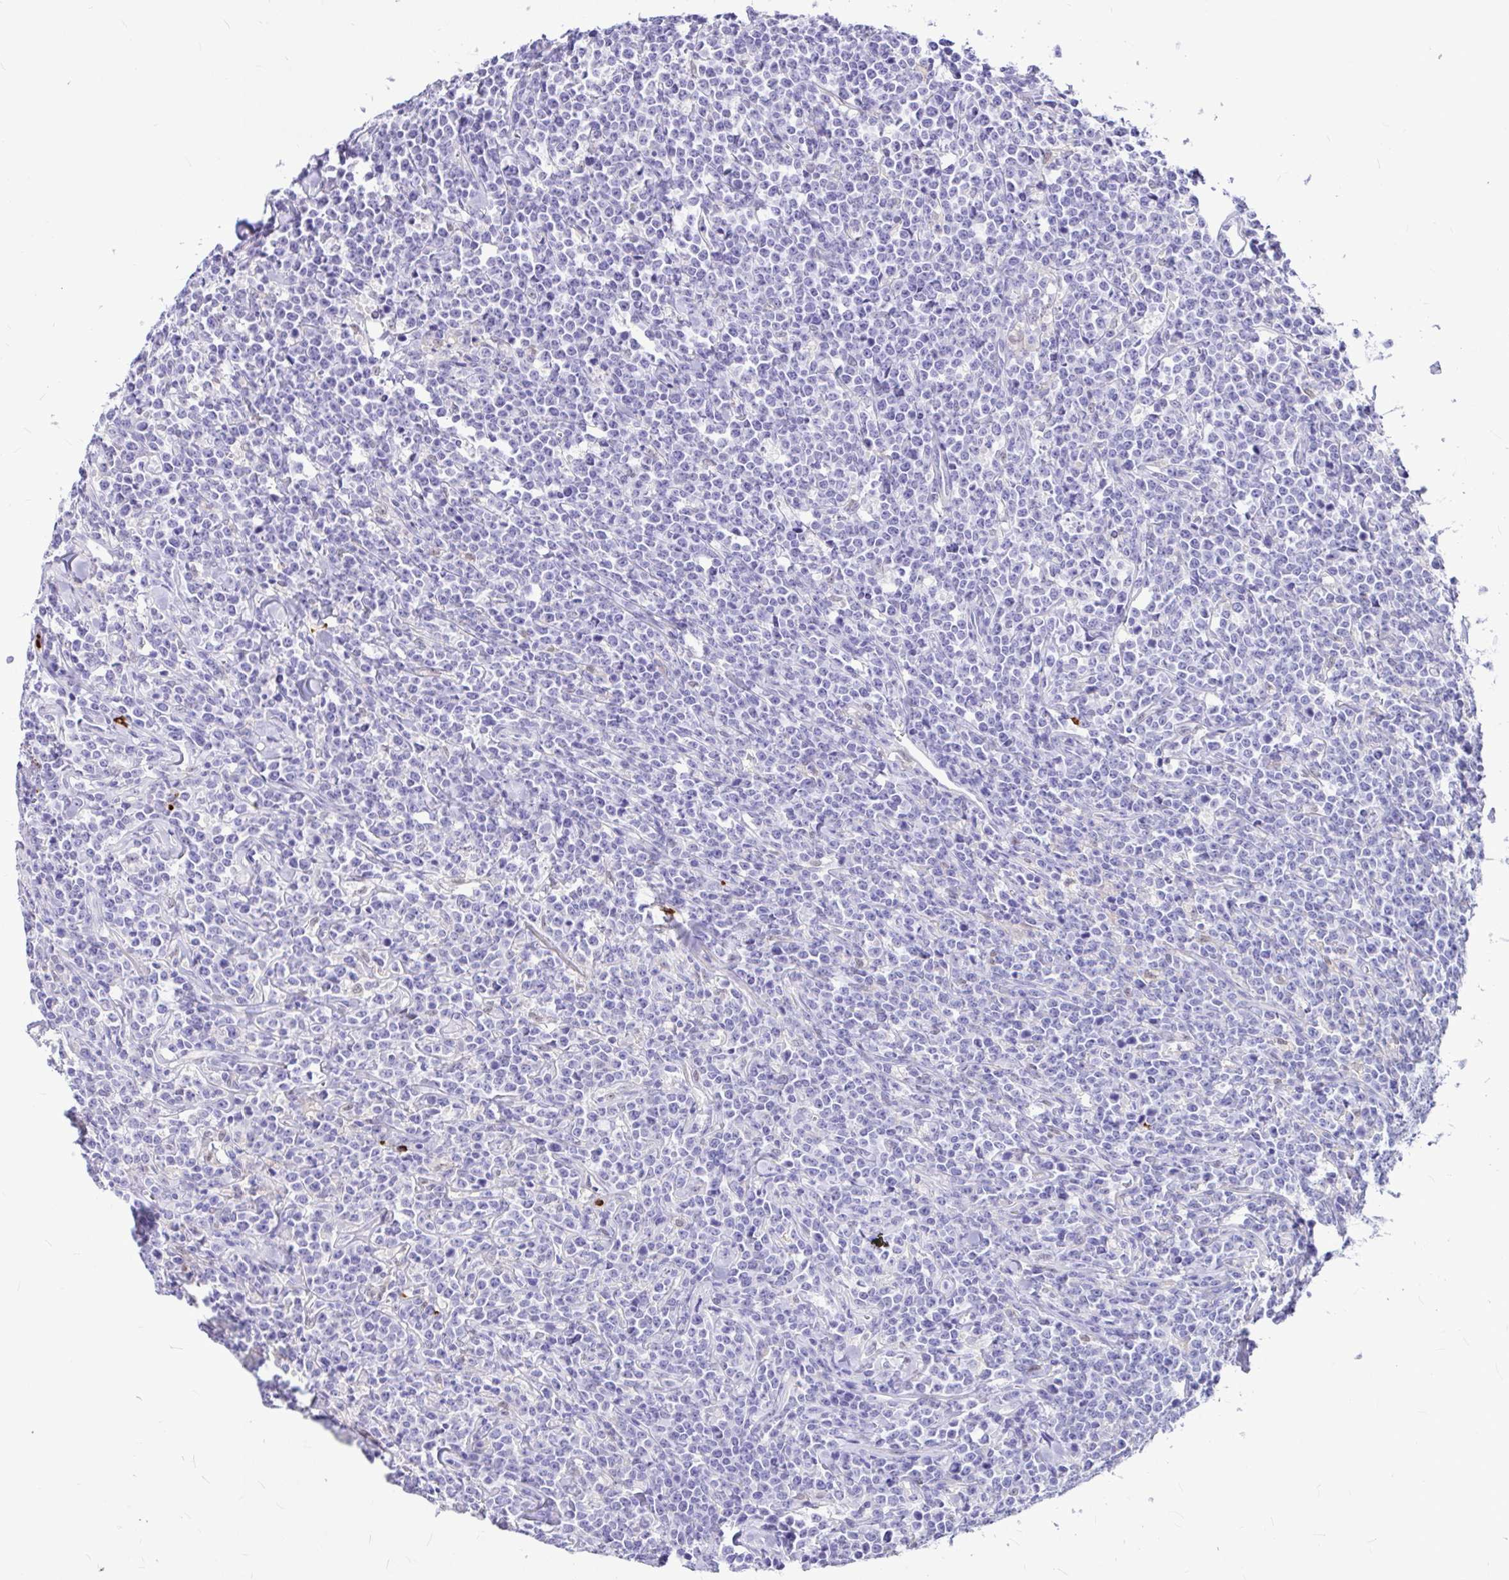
{"staining": {"intensity": "negative", "quantity": "none", "location": "none"}, "tissue": "lymphoma", "cell_type": "Tumor cells", "image_type": "cancer", "snomed": [{"axis": "morphology", "description": "Malignant lymphoma, non-Hodgkin's type, High grade"}, {"axis": "topography", "description": "Small intestine"}], "caption": "DAB immunohistochemical staining of high-grade malignant lymphoma, non-Hodgkin's type shows no significant expression in tumor cells. Nuclei are stained in blue.", "gene": "CLEC1B", "patient": {"sex": "female", "age": 56}}